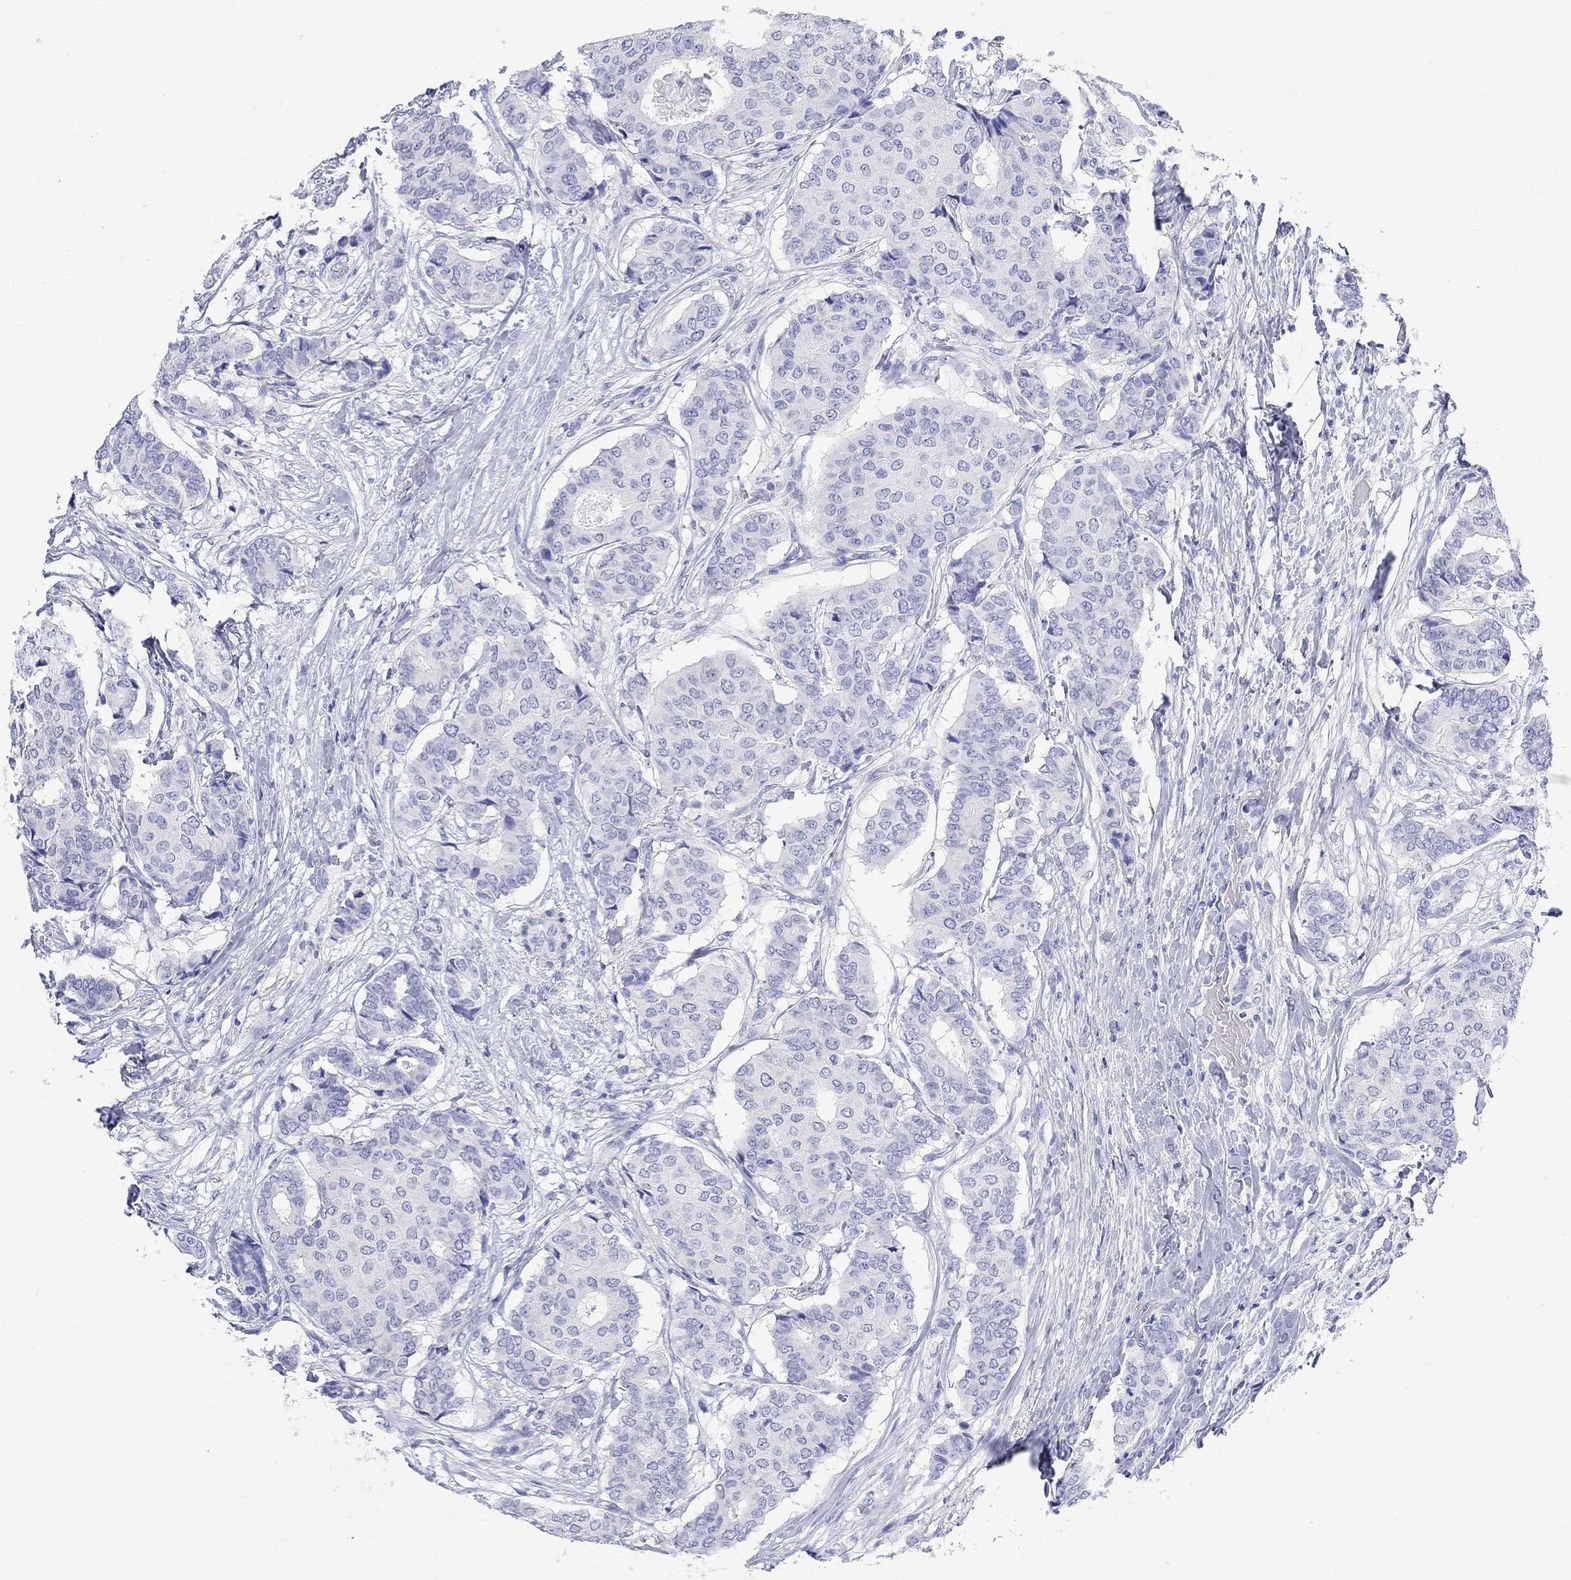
{"staining": {"intensity": "negative", "quantity": "none", "location": "none"}, "tissue": "breast cancer", "cell_type": "Tumor cells", "image_type": "cancer", "snomed": [{"axis": "morphology", "description": "Duct carcinoma"}, {"axis": "topography", "description": "Breast"}], "caption": "A high-resolution histopathology image shows immunohistochemistry (IHC) staining of breast cancer, which demonstrates no significant expression in tumor cells.", "gene": "MSI1", "patient": {"sex": "female", "age": 75}}